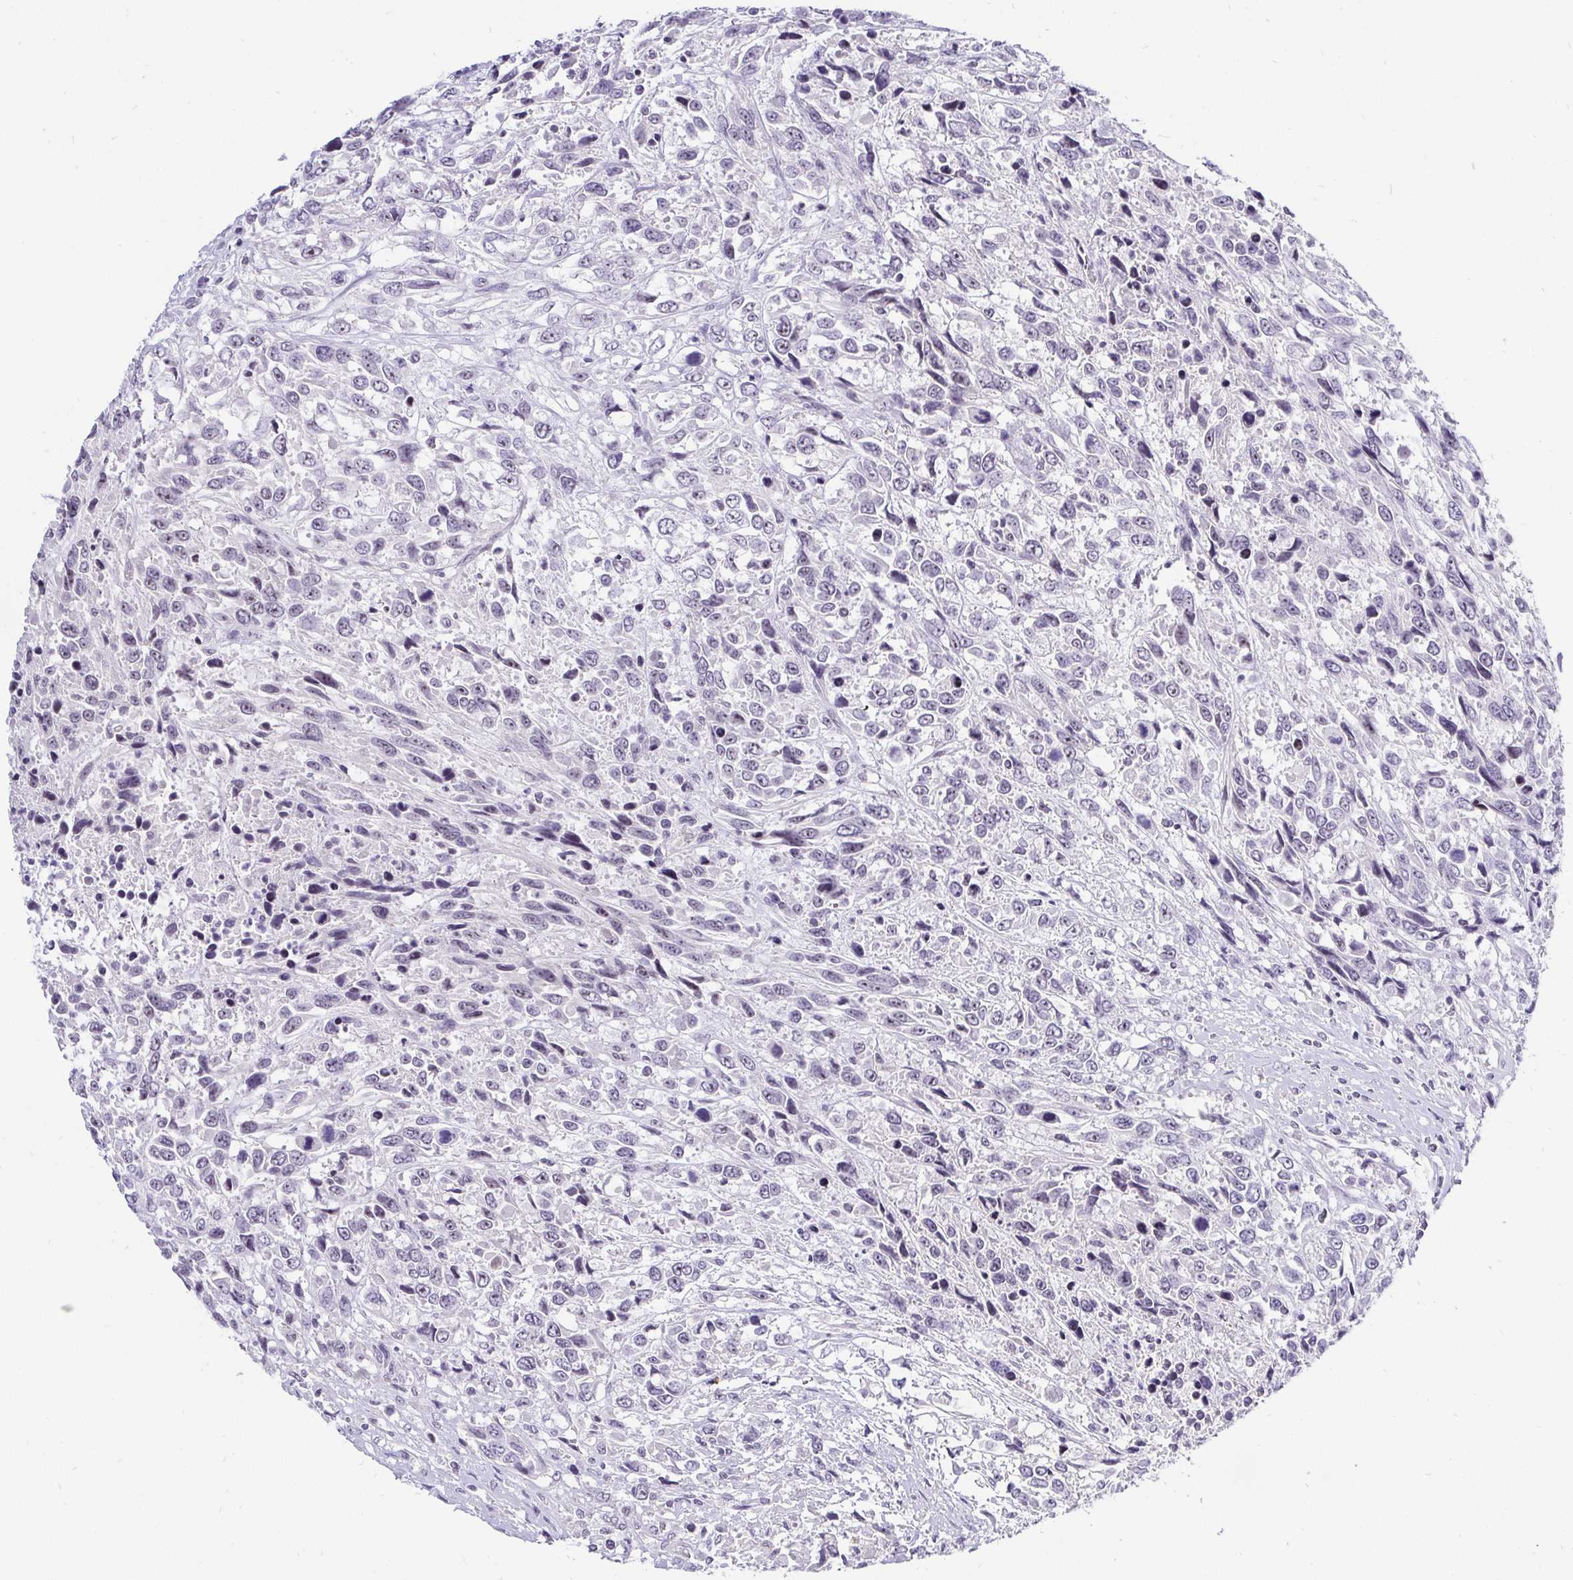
{"staining": {"intensity": "negative", "quantity": "none", "location": "none"}, "tissue": "urothelial cancer", "cell_type": "Tumor cells", "image_type": "cancer", "snomed": [{"axis": "morphology", "description": "Urothelial carcinoma, High grade"}, {"axis": "topography", "description": "Urinary bladder"}], "caption": "Tumor cells show no significant expression in high-grade urothelial carcinoma.", "gene": "ZNF860", "patient": {"sex": "female", "age": 70}}